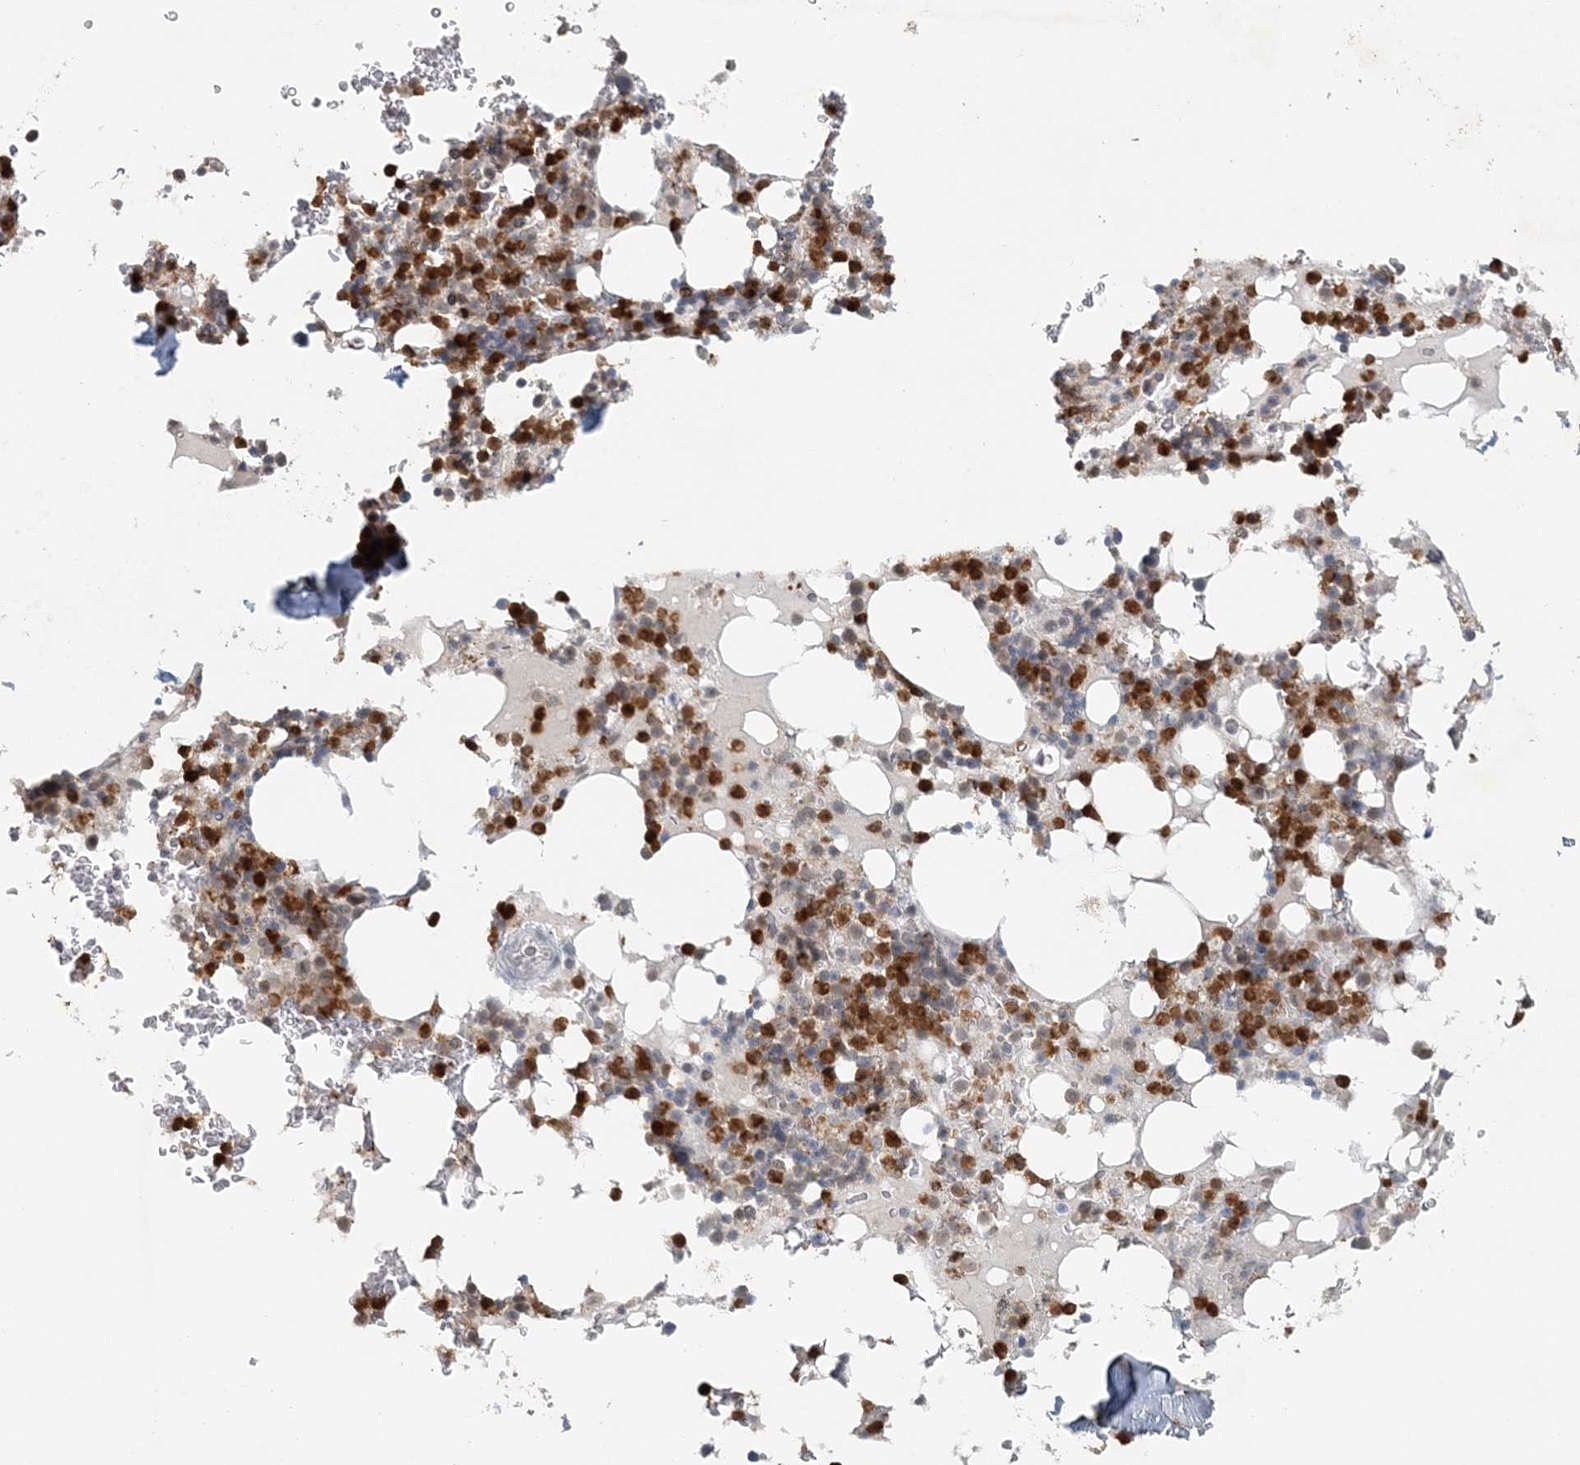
{"staining": {"intensity": "strong", "quantity": ">75%", "location": "cytoplasmic/membranous,nuclear"}, "tissue": "bone marrow", "cell_type": "Hematopoietic cells", "image_type": "normal", "snomed": [{"axis": "morphology", "description": "Normal tissue, NOS"}, {"axis": "topography", "description": "Bone marrow"}], "caption": "IHC photomicrograph of benign bone marrow: human bone marrow stained using IHC displays high levels of strong protein expression localized specifically in the cytoplasmic/membranous,nuclear of hematopoietic cells, appearing as a cytoplasmic/membranous,nuclear brown color.", "gene": "NUP54", "patient": {"sex": "male", "age": 58}}